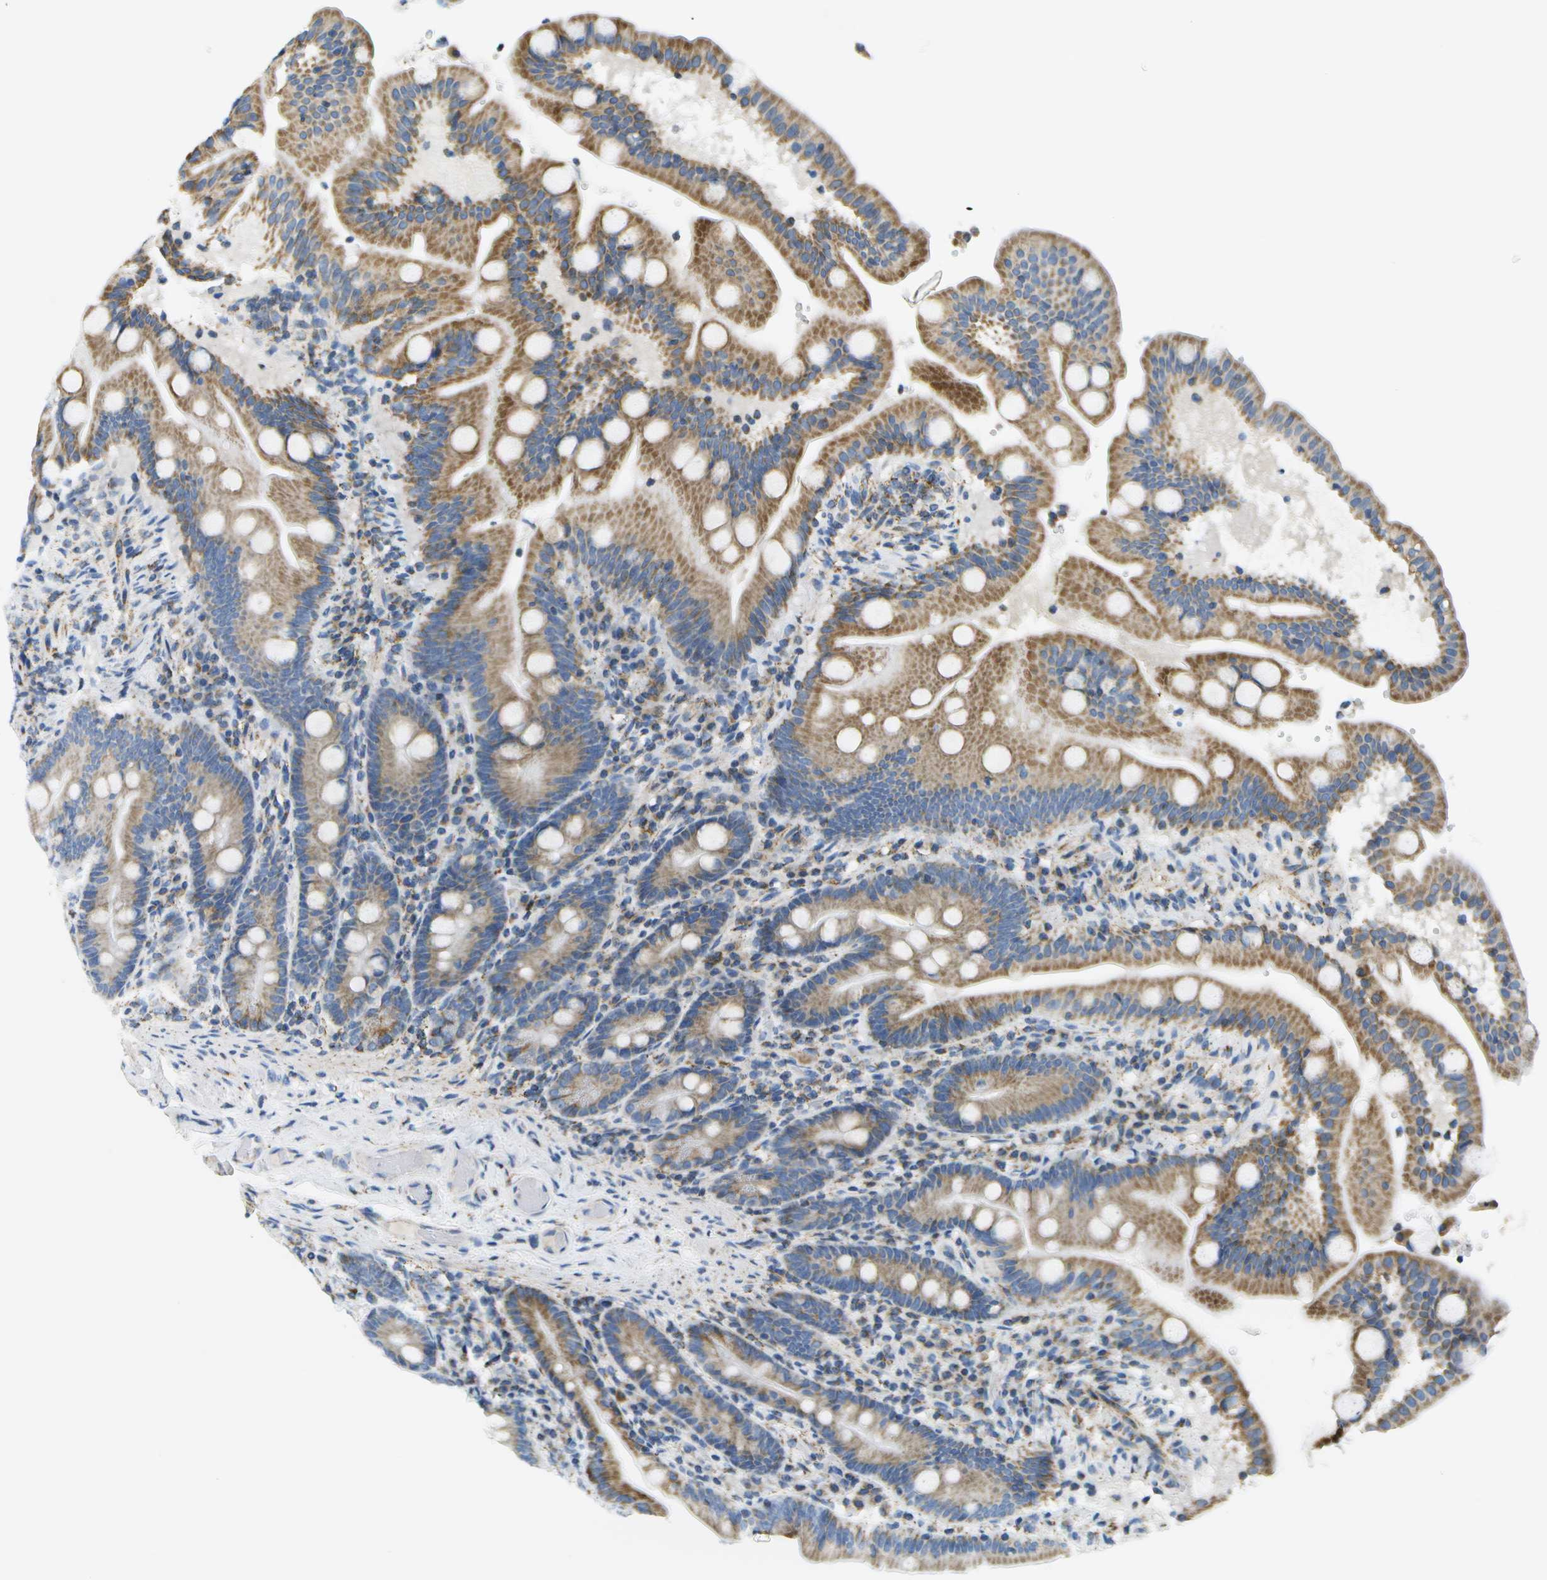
{"staining": {"intensity": "moderate", "quantity": ">75%", "location": "cytoplasmic/membranous"}, "tissue": "duodenum", "cell_type": "Glandular cells", "image_type": "normal", "snomed": [{"axis": "morphology", "description": "Normal tissue, NOS"}, {"axis": "topography", "description": "Duodenum"}], "caption": "Immunohistochemistry (DAB) staining of unremarkable human duodenum displays moderate cytoplasmic/membranous protein staining in approximately >75% of glandular cells. The protein of interest is stained brown, and the nuclei are stained in blue (DAB (3,3'-diaminobenzidine) IHC with brightfield microscopy, high magnification).", "gene": "HLCS", "patient": {"sex": "male", "age": 54}}